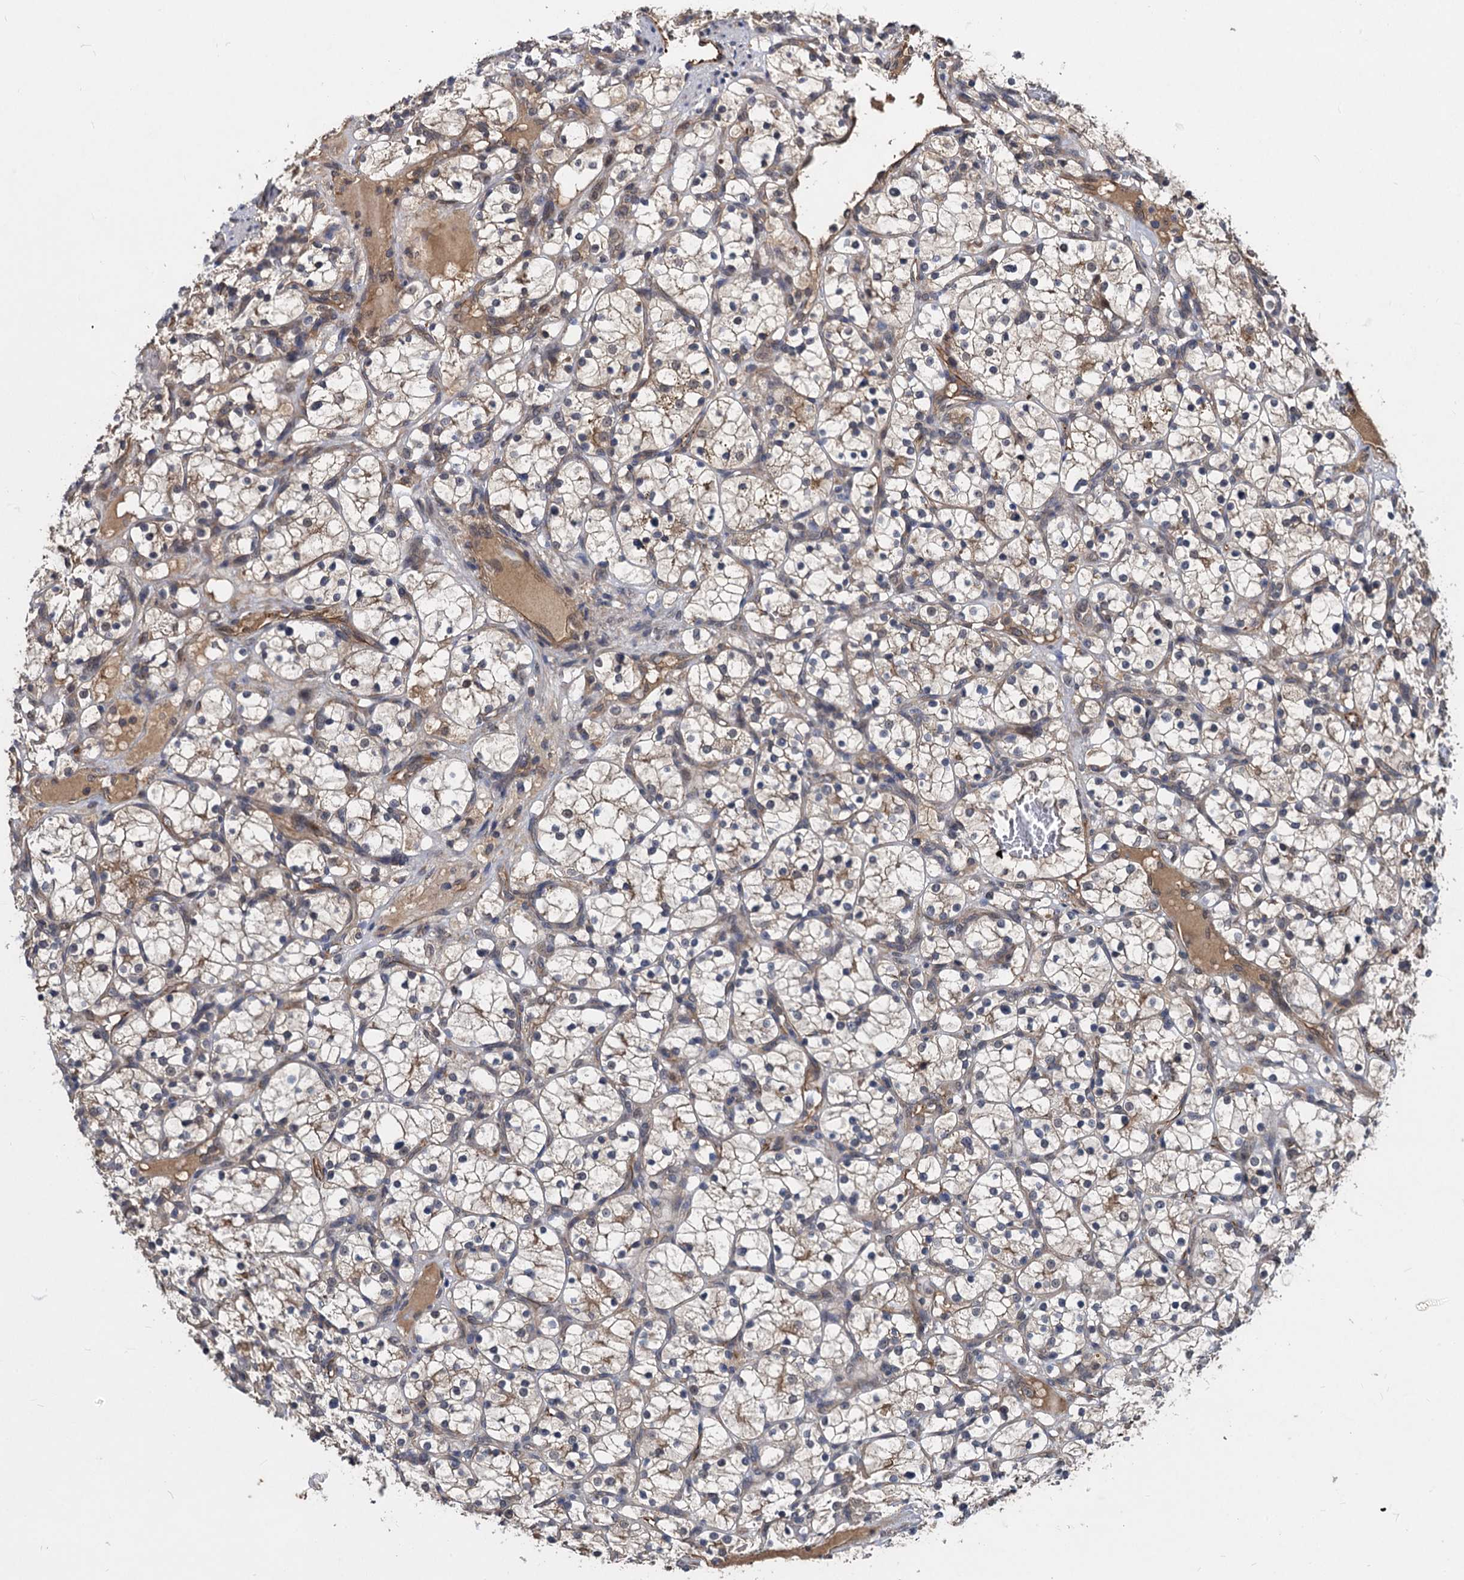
{"staining": {"intensity": "weak", "quantity": "<25%", "location": "cytoplasmic/membranous"}, "tissue": "renal cancer", "cell_type": "Tumor cells", "image_type": "cancer", "snomed": [{"axis": "morphology", "description": "Adenocarcinoma, NOS"}, {"axis": "topography", "description": "Kidney"}], "caption": "DAB immunohistochemical staining of human renal cancer demonstrates no significant staining in tumor cells. The staining was performed using DAB to visualize the protein expression in brown, while the nuclei were stained in blue with hematoxylin (Magnification: 20x).", "gene": "PSMD4", "patient": {"sex": "female", "age": 69}}